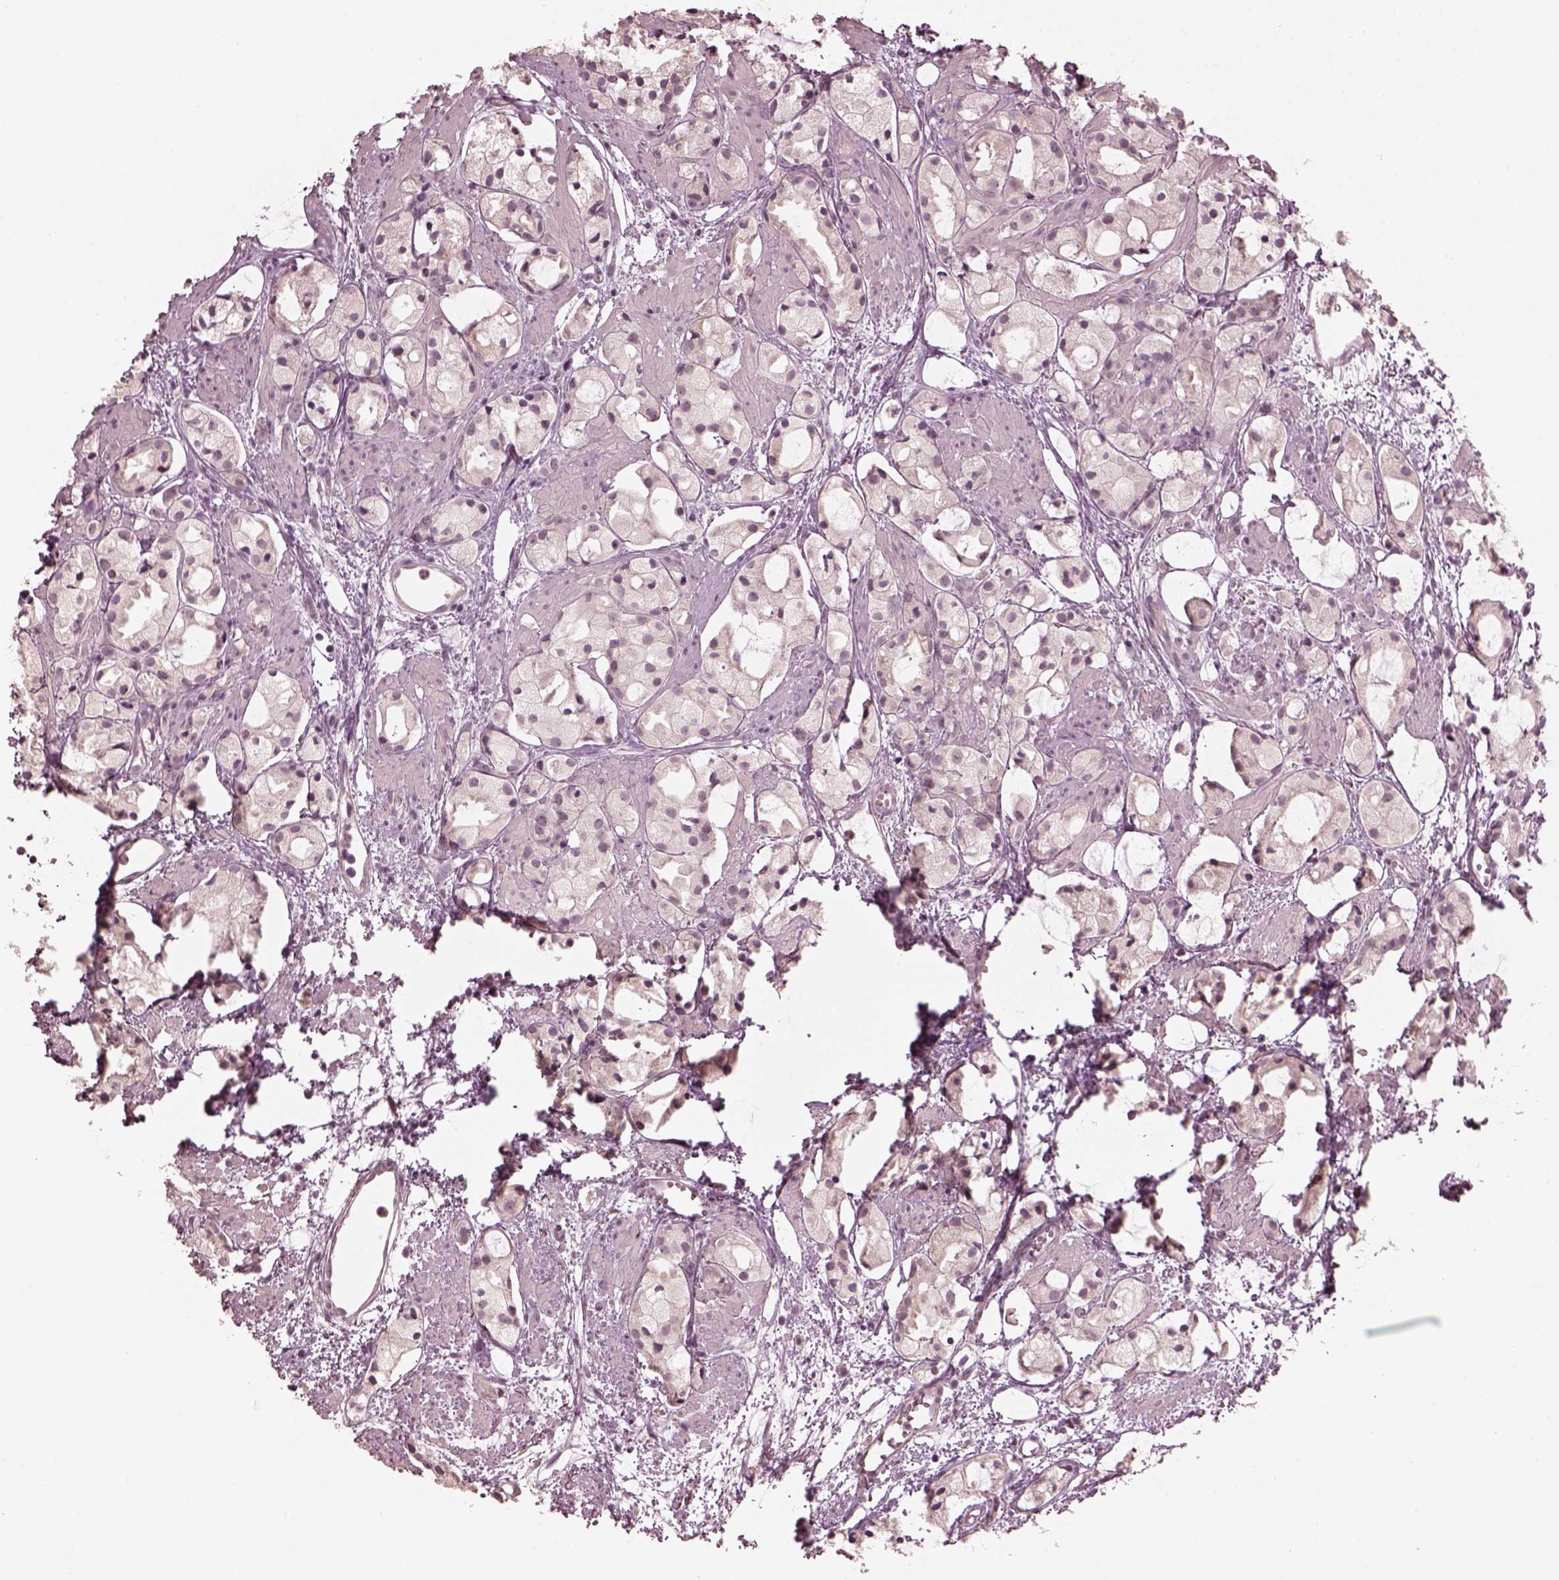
{"staining": {"intensity": "negative", "quantity": "none", "location": "none"}, "tissue": "prostate cancer", "cell_type": "Tumor cells", "image_type": "cancer", "snomed": [{"axis": "morphology", "description": "Adenocarcinoma, High grade"}, {"axis": "topography", "description": "Prostate"}], "caption": "Immunohistochemical staining of human high-grade adenocarcinoma (prostate) displays no significant staining in tumor cells.", "gene": "RGS7", "patient": {"sex": "male", "age": 85}}